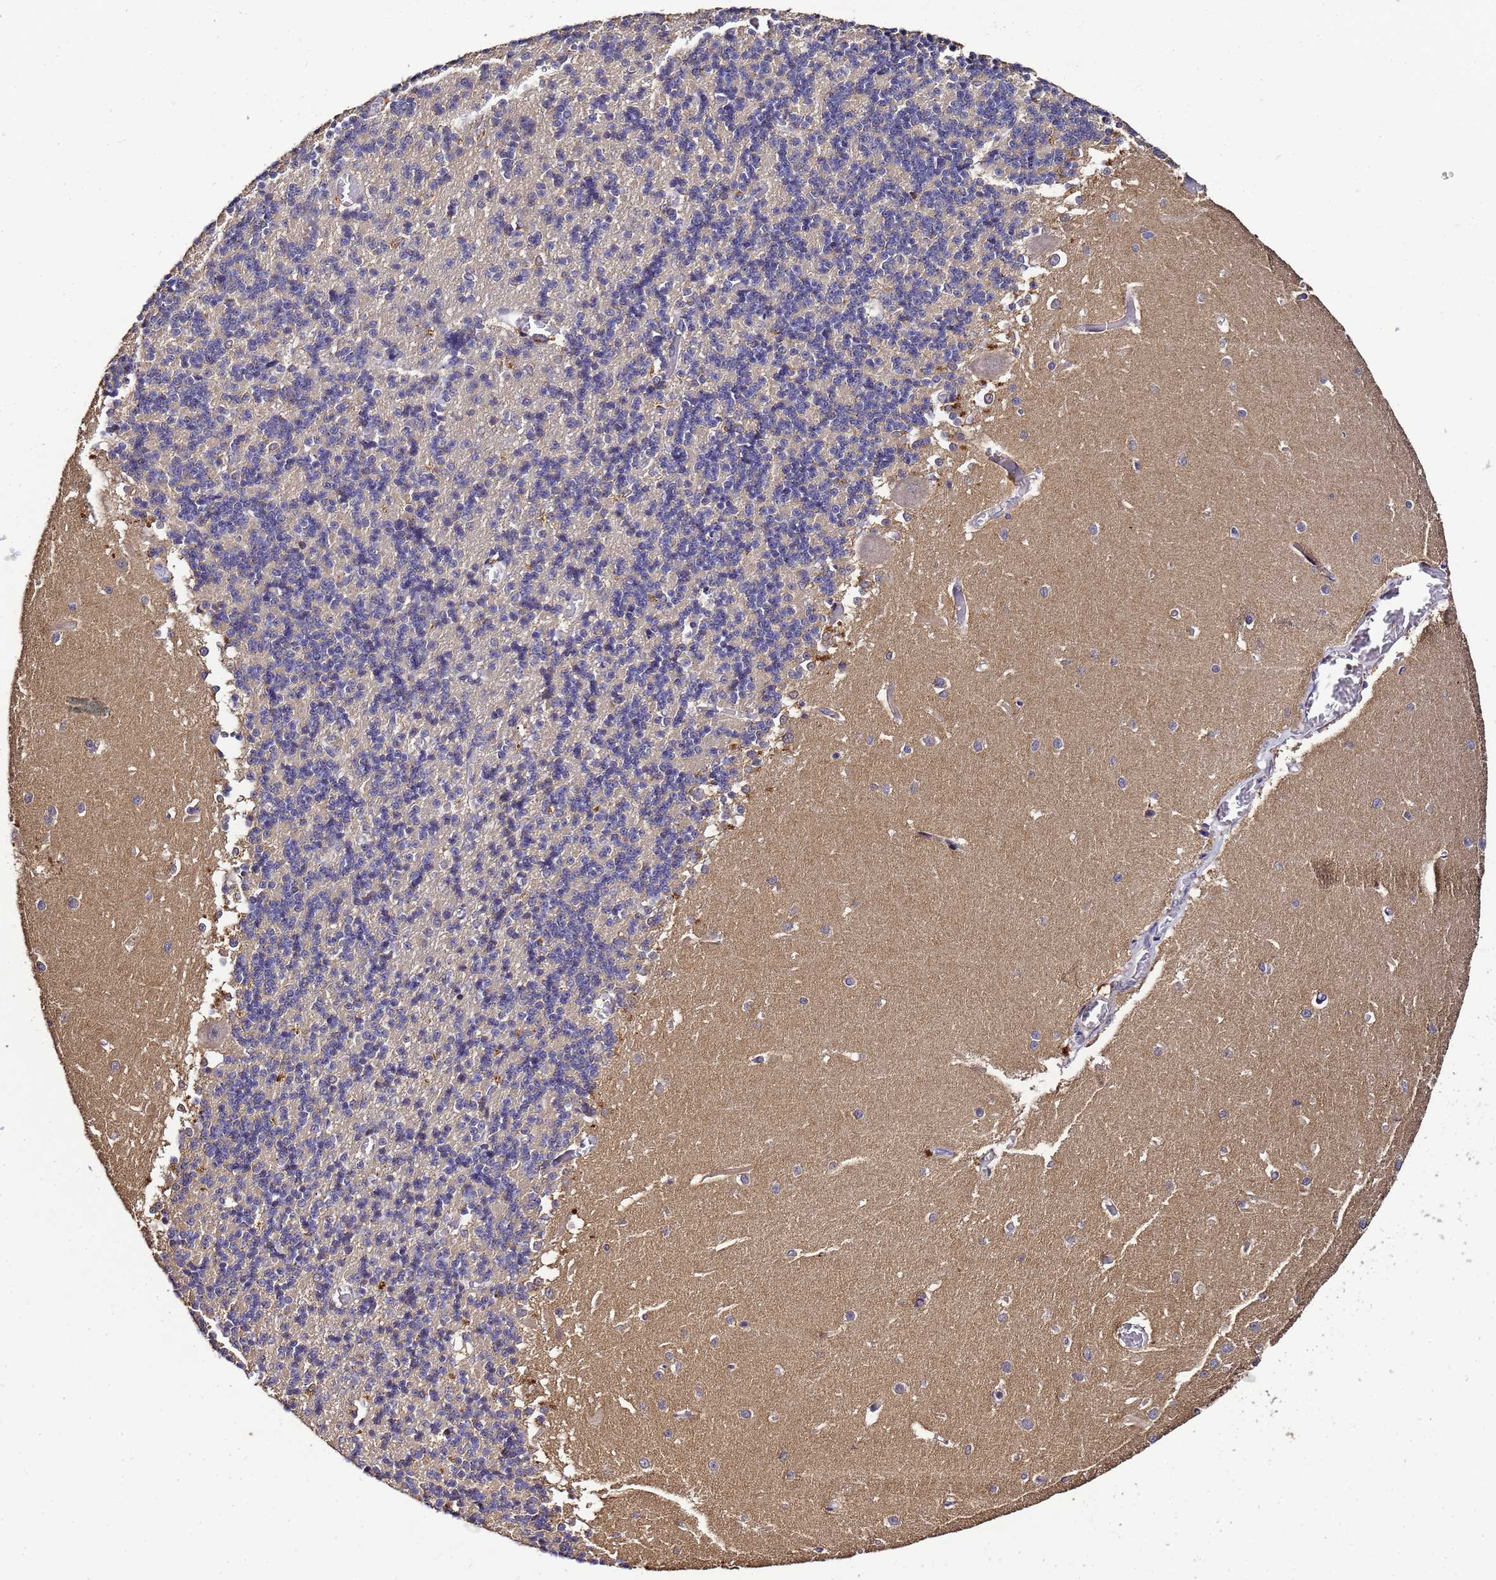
{"staining": {"intensity": "weak", "quantity": "25%-75%", "location": "cytoplasmic/membranous"}, "tissue": "cerebellum", "cell_type": "Cells in granular layer", "image_type": "normal", "snomed": [{"axis": "morphology", "description": "Normal tissue, NOS"}, {"axis": "topography", "description": "Cerebellum"}], "caption": "Protein expression analysis of unremarkable cerebellum displays weak cytoplasmic/membranous expression in approximately 25%-75% of cells in granular layer.", "gene": "LGI4", "patient": {"sex": "male", "age": 37}}